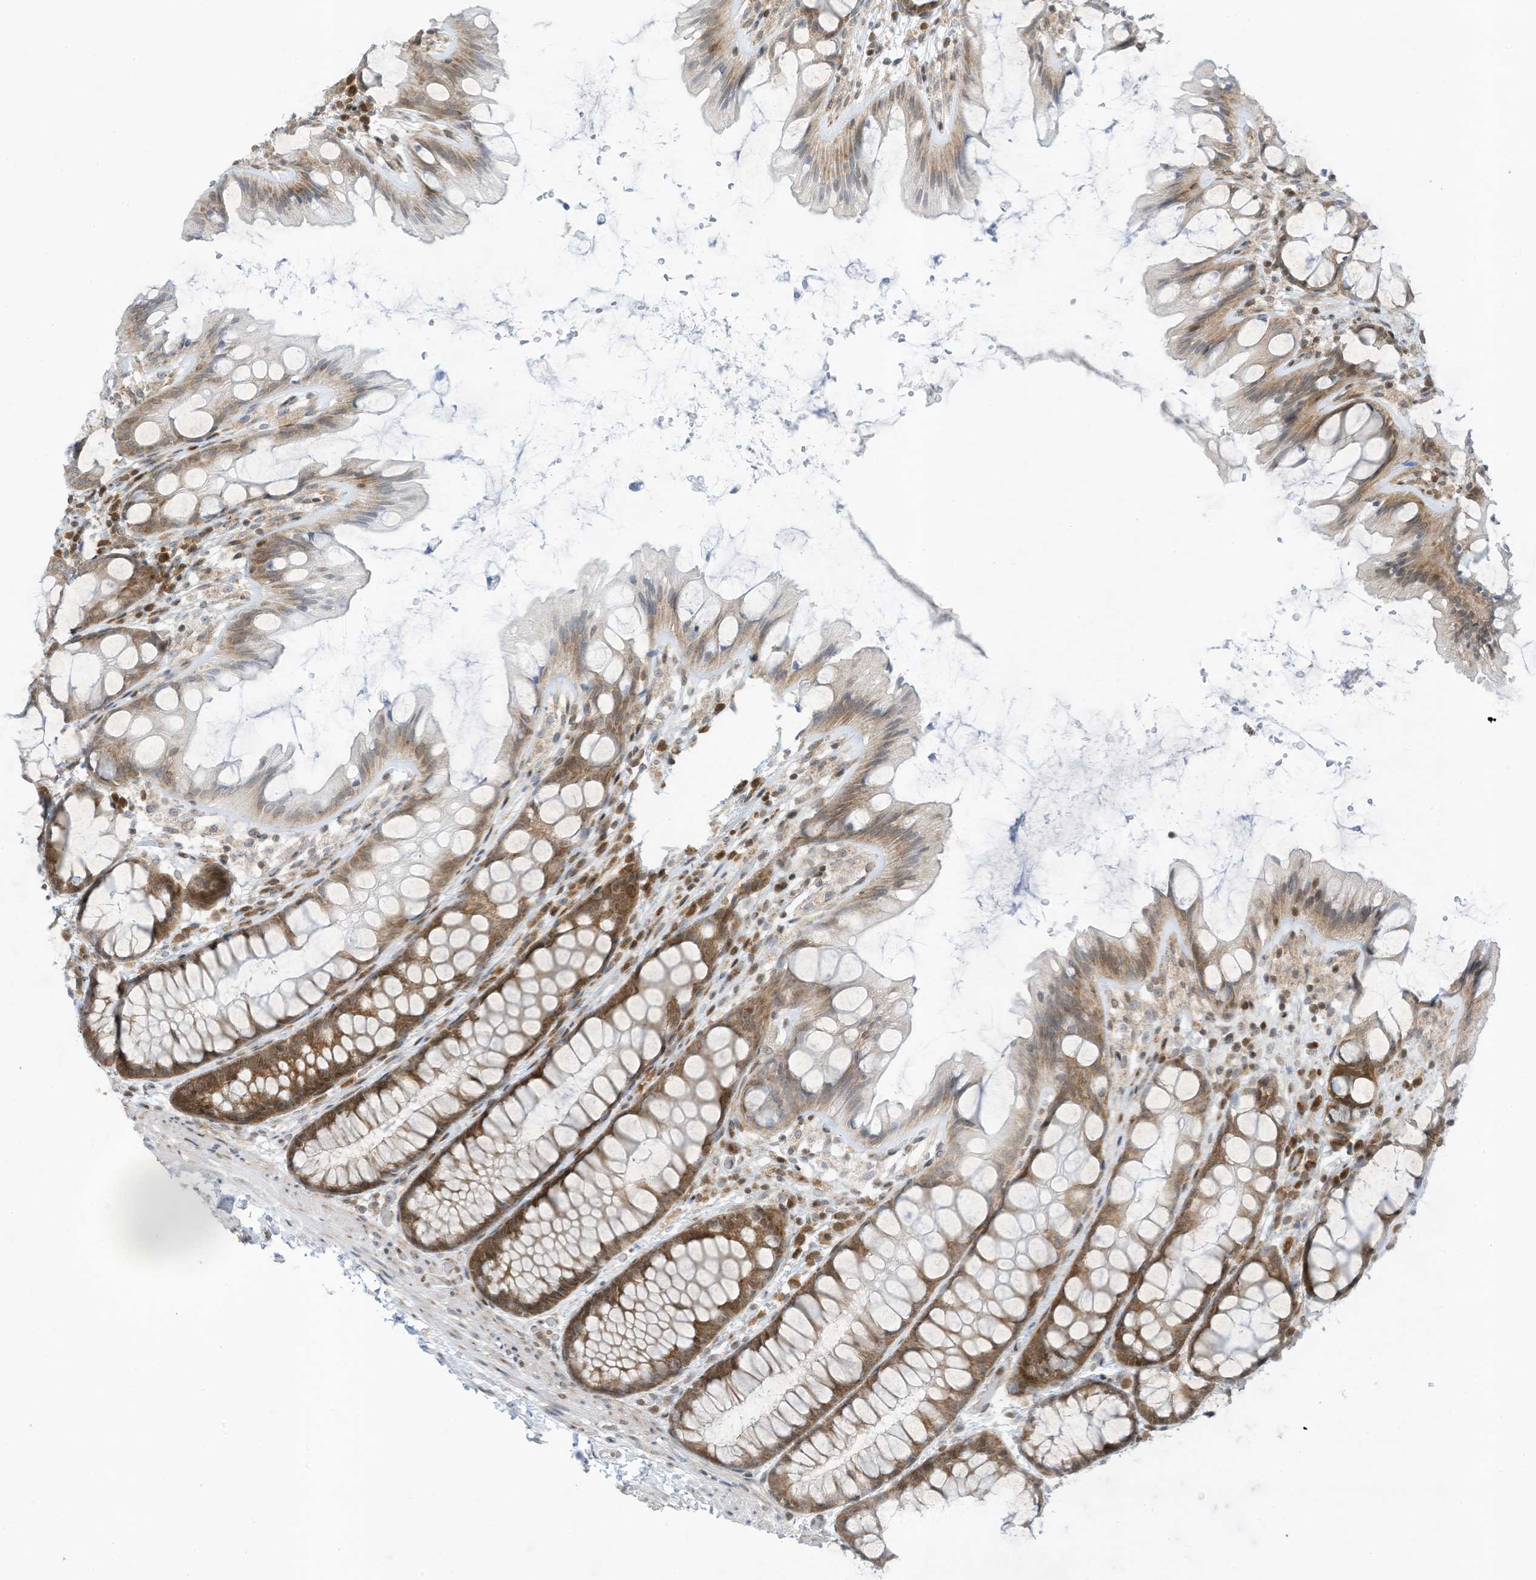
{"staining": {"intensity": "weak", "quantity": "25%-75%", "location": "cytoplasmic/membranous"}, "tissue": "colon", "cell_type": "Endothelial cells", "image_type": "normal", "snomed": [{"axis": "morphology", "description": "Normal tissue, NOS"}, {"axis": "topography", "description": "Colon"}], "caption": "Immunohistochemistry (IHC) (DAB (3,3'-diaminobenzidine)) staining of benign human colon demonstrates weak cytoplasmic/membranous protein expression in approximately 25%-75% of endothelial cells.", "gene": "EDF1", "patient": {"sex": "male", "age": 47}}